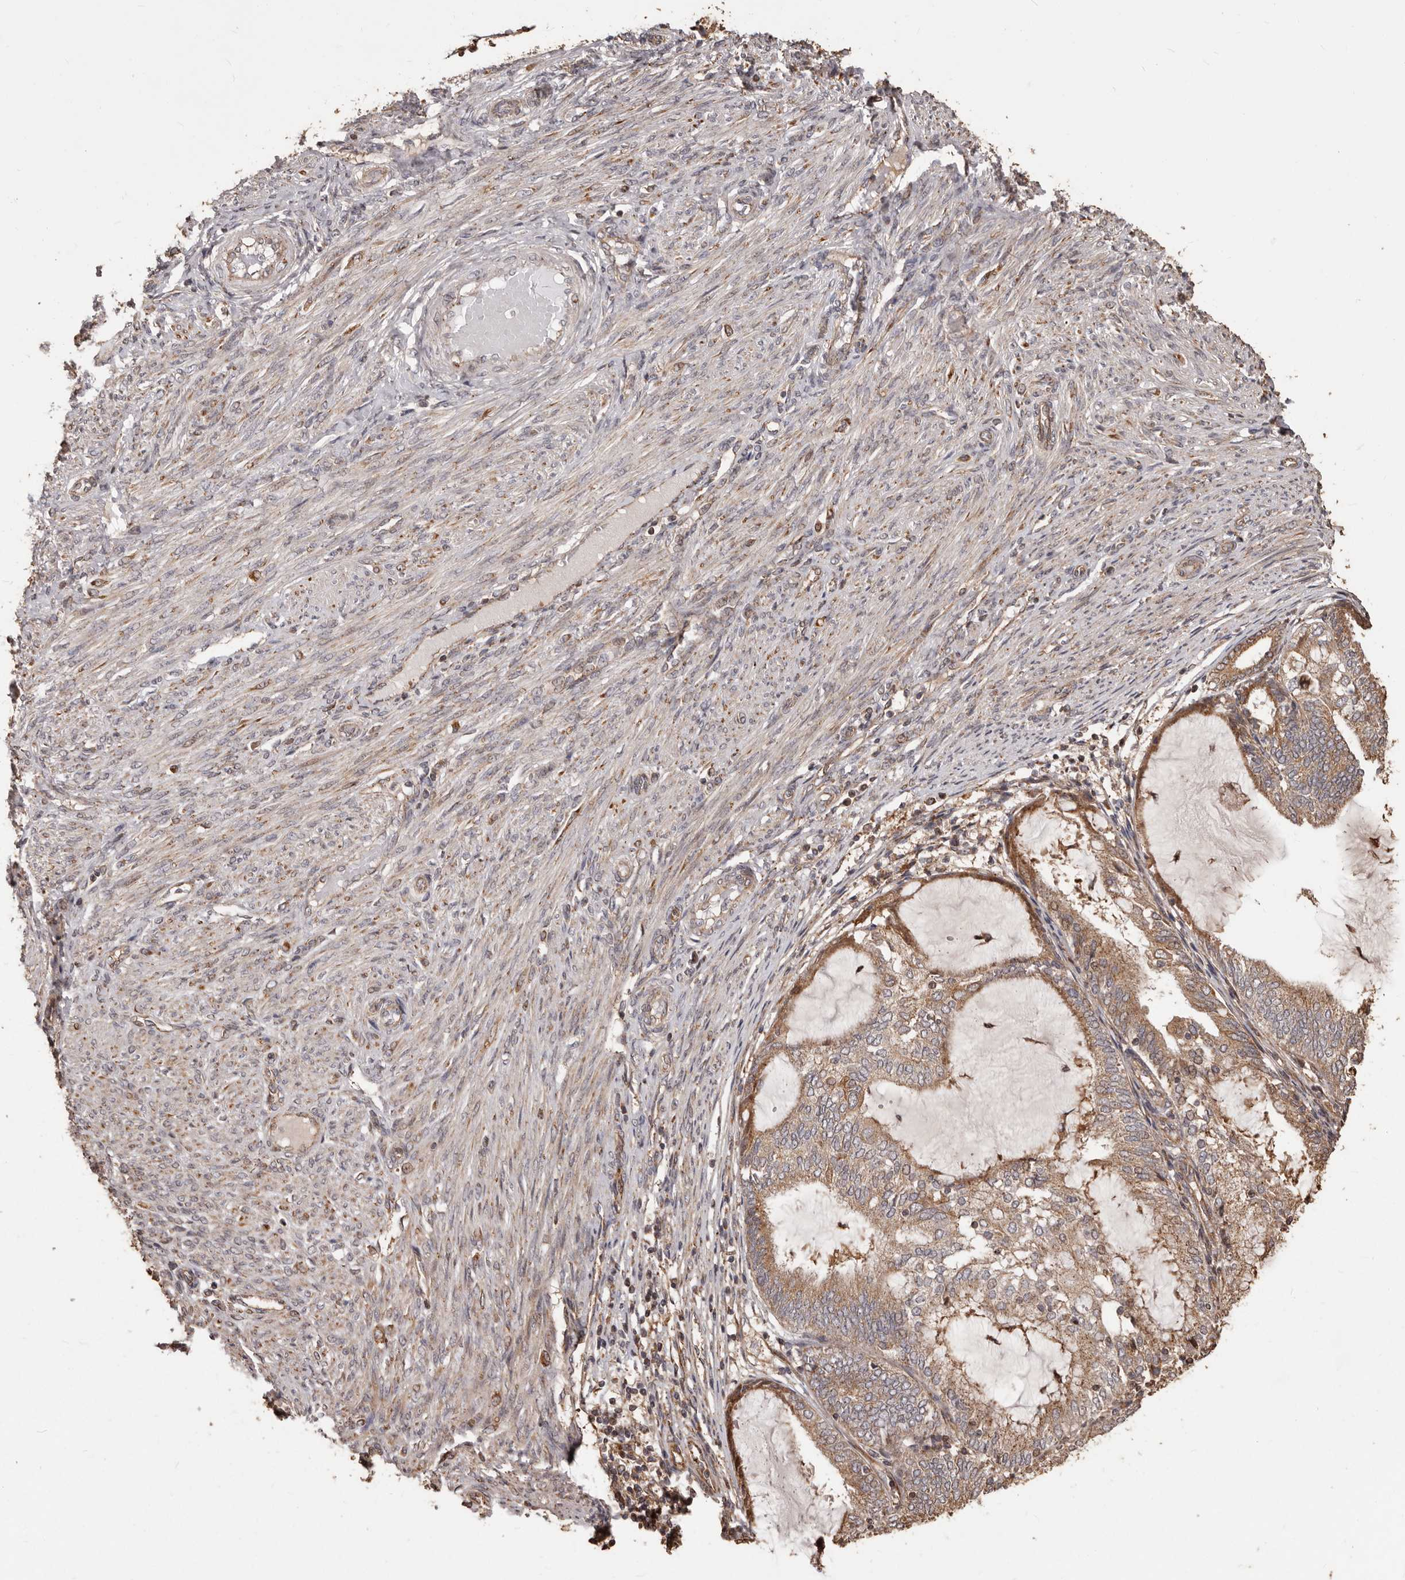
{"staining": {"intensity": "moderate", "quantity": ">75%", "location": "cytoplasmic/membranous"}, "tissue": "endometrial cancer", "cell_type": "Tumor cells", "image_type": "cancer", "snomed": [{"axis": "morphology", "description": "Adenocarcinoma, NOS"}, {"axis": "topography", "description": "Endometrium"}], "caption": "A photomicrograph of endometrial cancer stained for a protein displays moderate cytoplasmic/membranous brown staining in tumor cells.", "gene": "MTO1", "patient": {"sex": "female", "age": 81}}